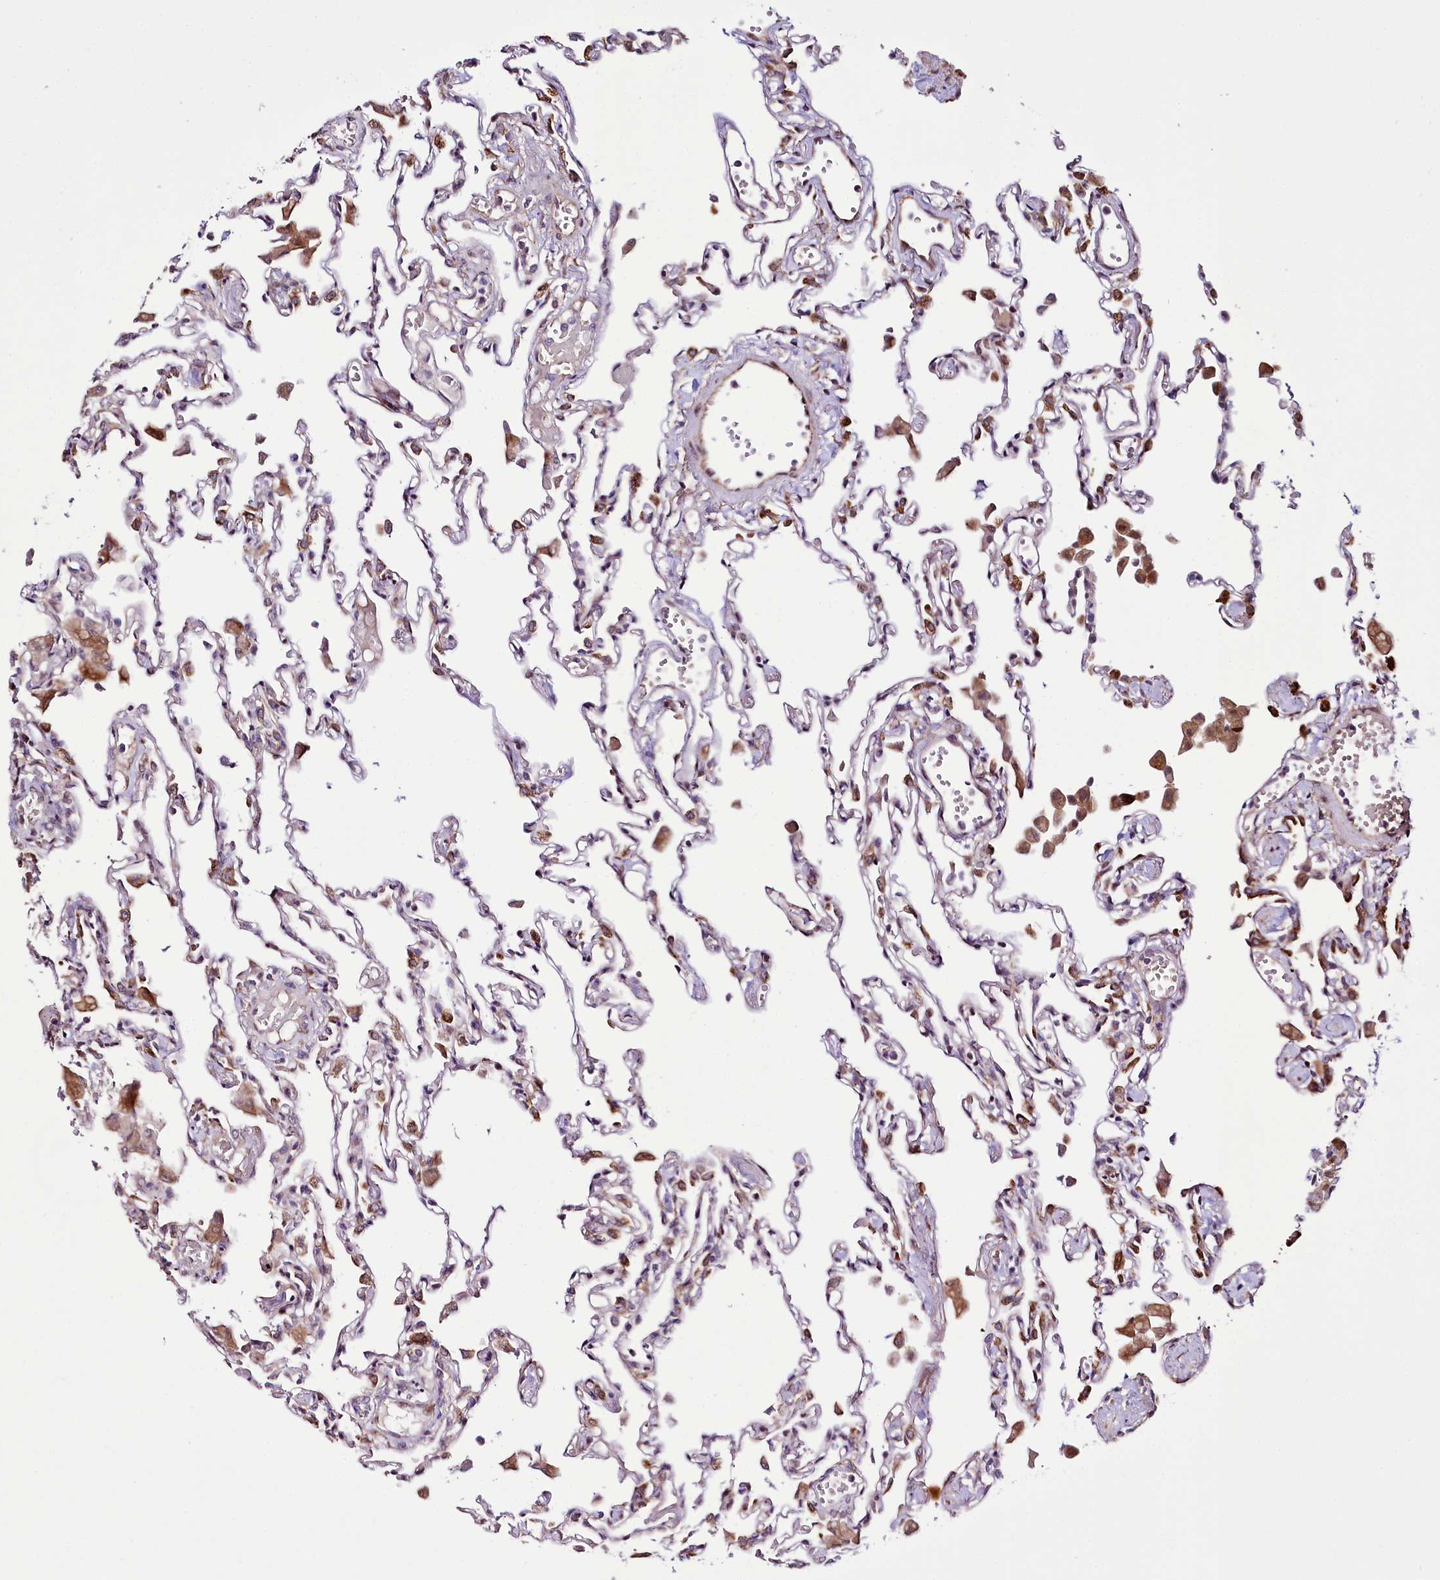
{"staining": {"intensity": "moderate", "quantity": "25%-75%", "location": "cytoplasmic/membranous"}, "tissue": "lung", "cell_type": "Alveolar cells", "image_type": "normal", "snomed": [{"axis": "morphology", "description": "Normal tissue, NOS"}, {"axis": "topography", "description": "Bronchus"}, {"axis": "topography", "description": "Lung"}], "caption": "Immunohistochemical staining of unremarkable human lung reveals moderate cytoplasmic/membranous protein positivity in approximately 25%-75% of alveolar cells.", "gene": "CUTC", "patient": {"sex": "female", "age": 49}}